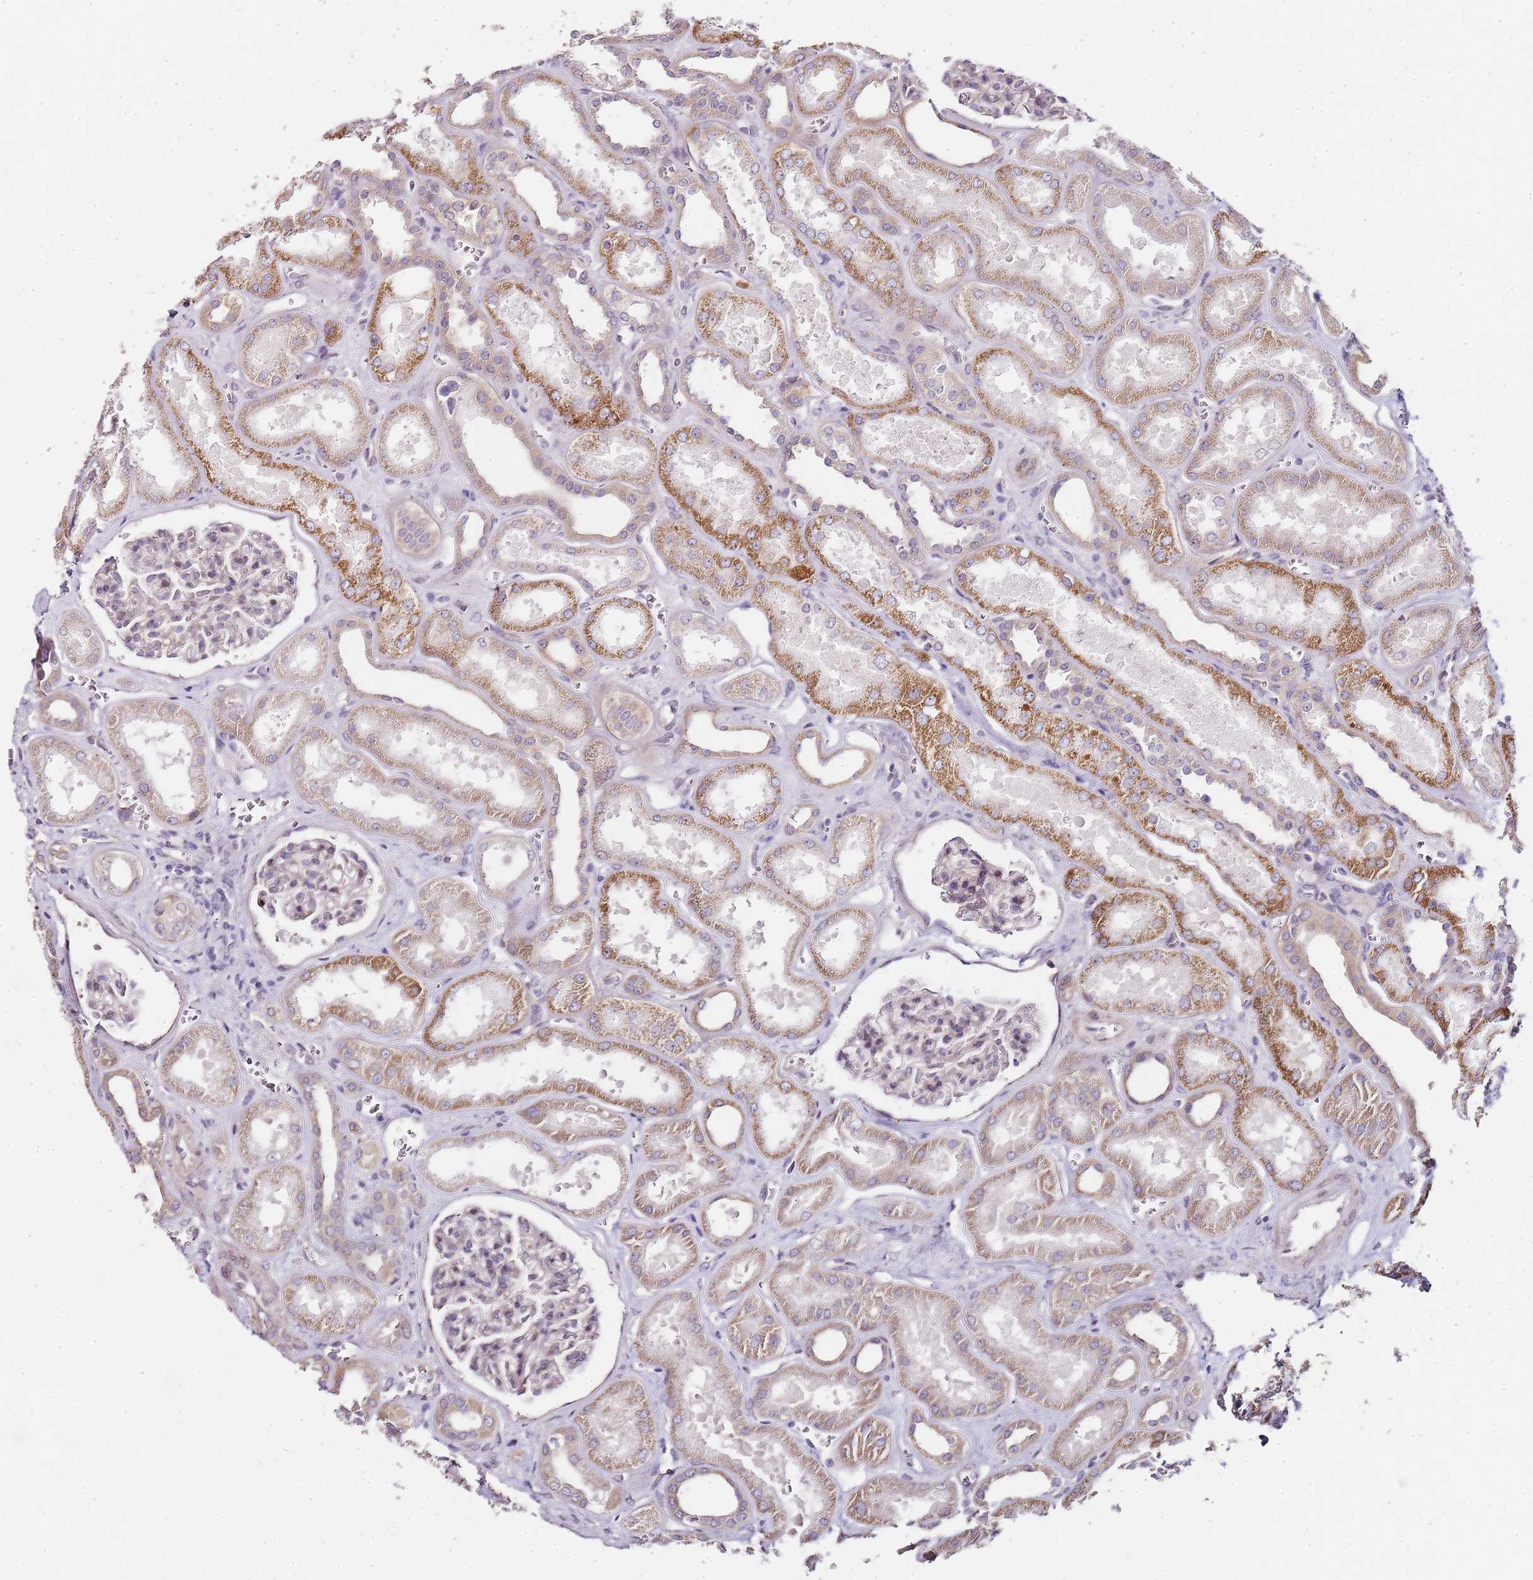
{"staining": {"intensity": "negative", "quantity": "none", "location": "none"}, "tissue": "kidney", "cell_type": "Cells in glomeruli", "image_type": "normal", "snomed": [{"axis": "morphology", "description": "Normal tissue, NOS"}, {"axis": "morphology", "description": "Adenocarcinoma, NOS"}, {"axis": "topography", "description": "Kidney"}], "caption": "Protein analysis of normal kidney demonstrates no significant staining in cells in glomeruli.", "gene": "TBC1D9", "patient": {"sex": "female", "age": 68}}